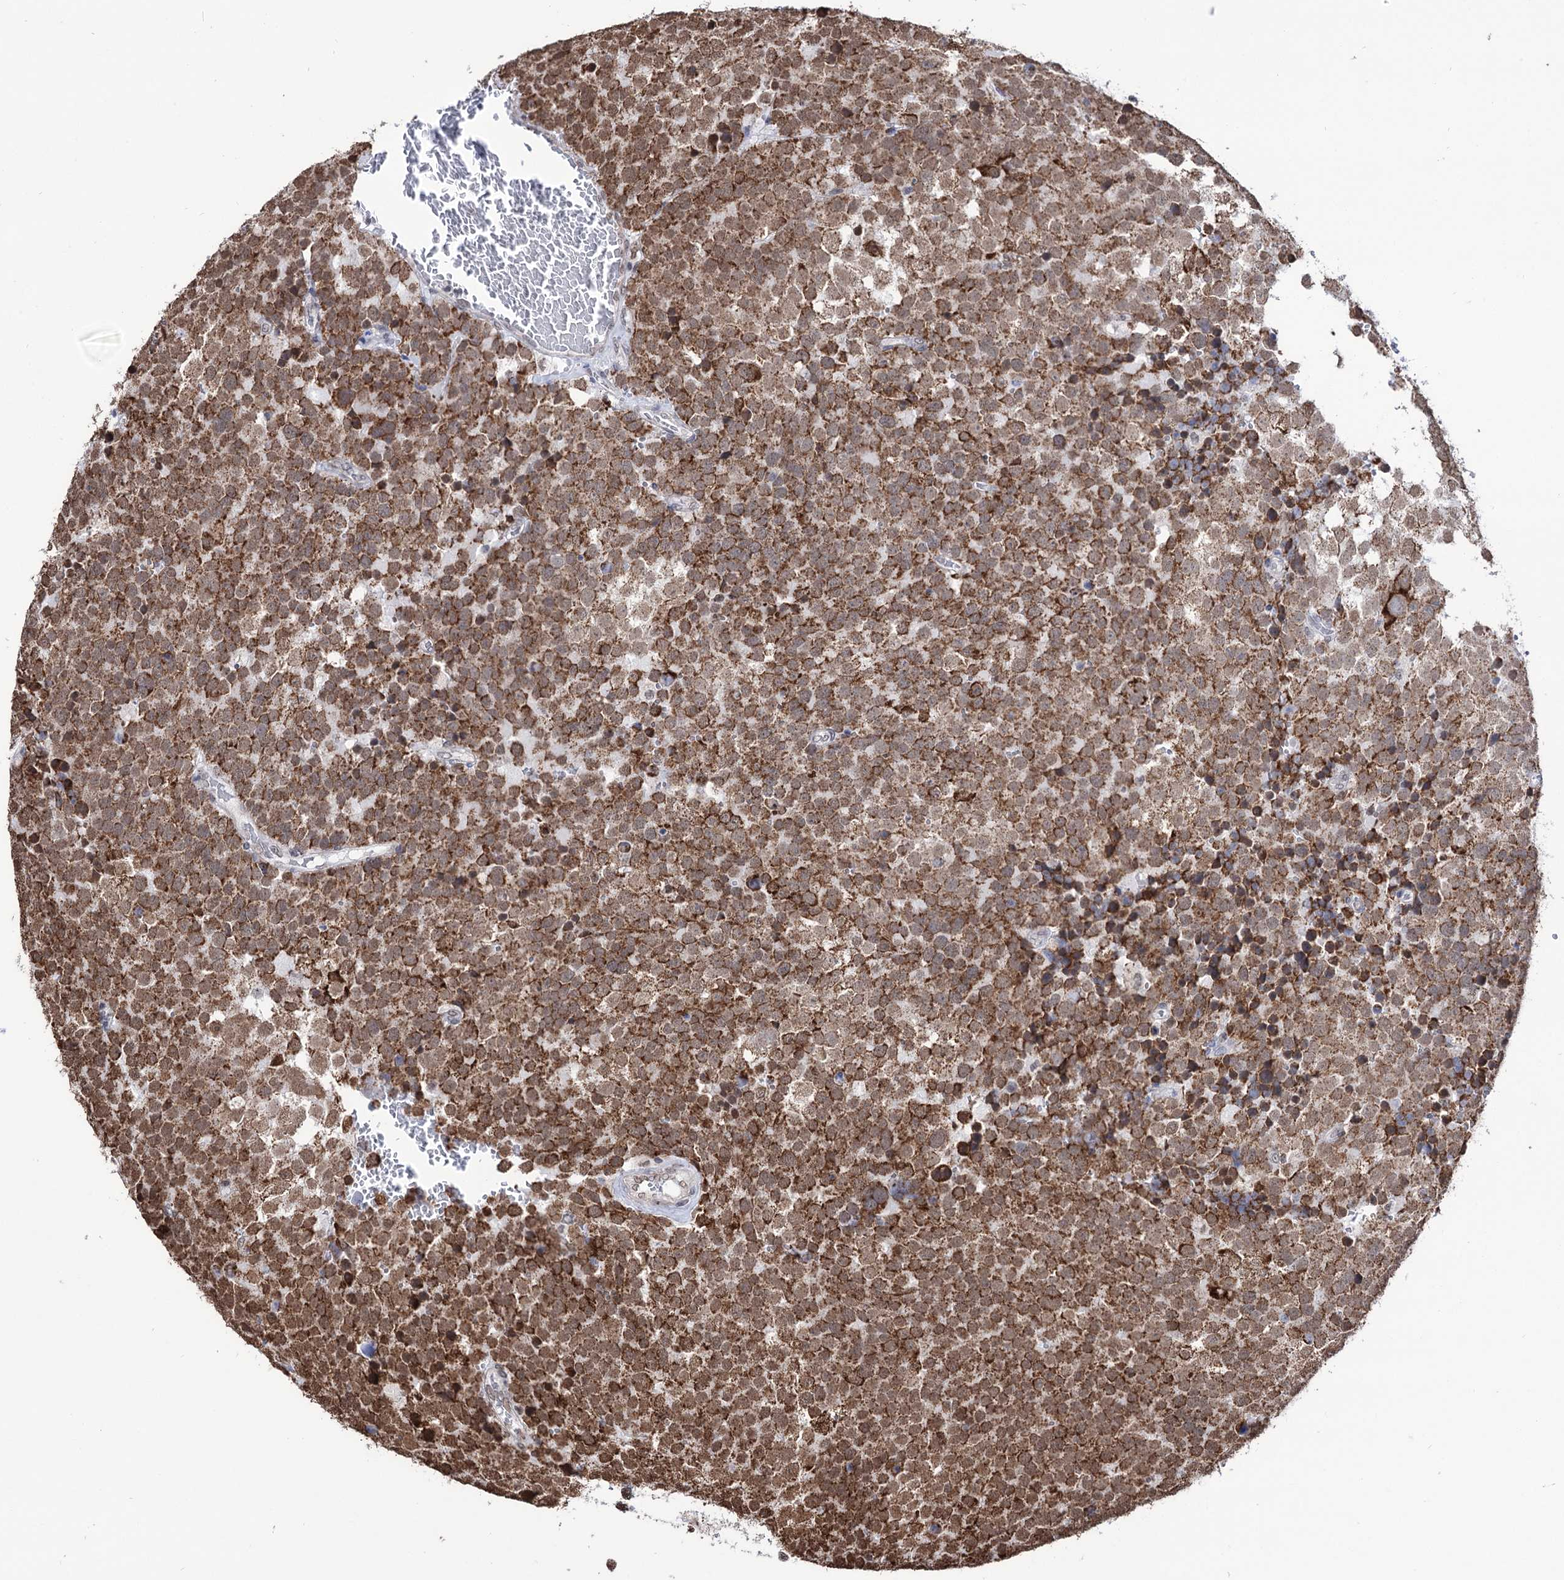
{"staining": {"intensity": "moderate", "quantity": ">75%", "location": "cytoplasmic/membranous,nuclear"}, "tissue": "testis cancer", "cell_type": "Tumor cells", "image_type": "cancer", "snomed": [{"axis": "morphology", "description": "Seminoma, NOS"}, {"axis": "topography", "description": "Testis"}], "caption": "Protein expression analysis of seminoma (testis) shows moderate cytoplasmic/membranous and nuclear positivity in approximately >75% of tumor cells.", "gene": "ABHD10", "patient": {"sex": "male", "age": 71}}